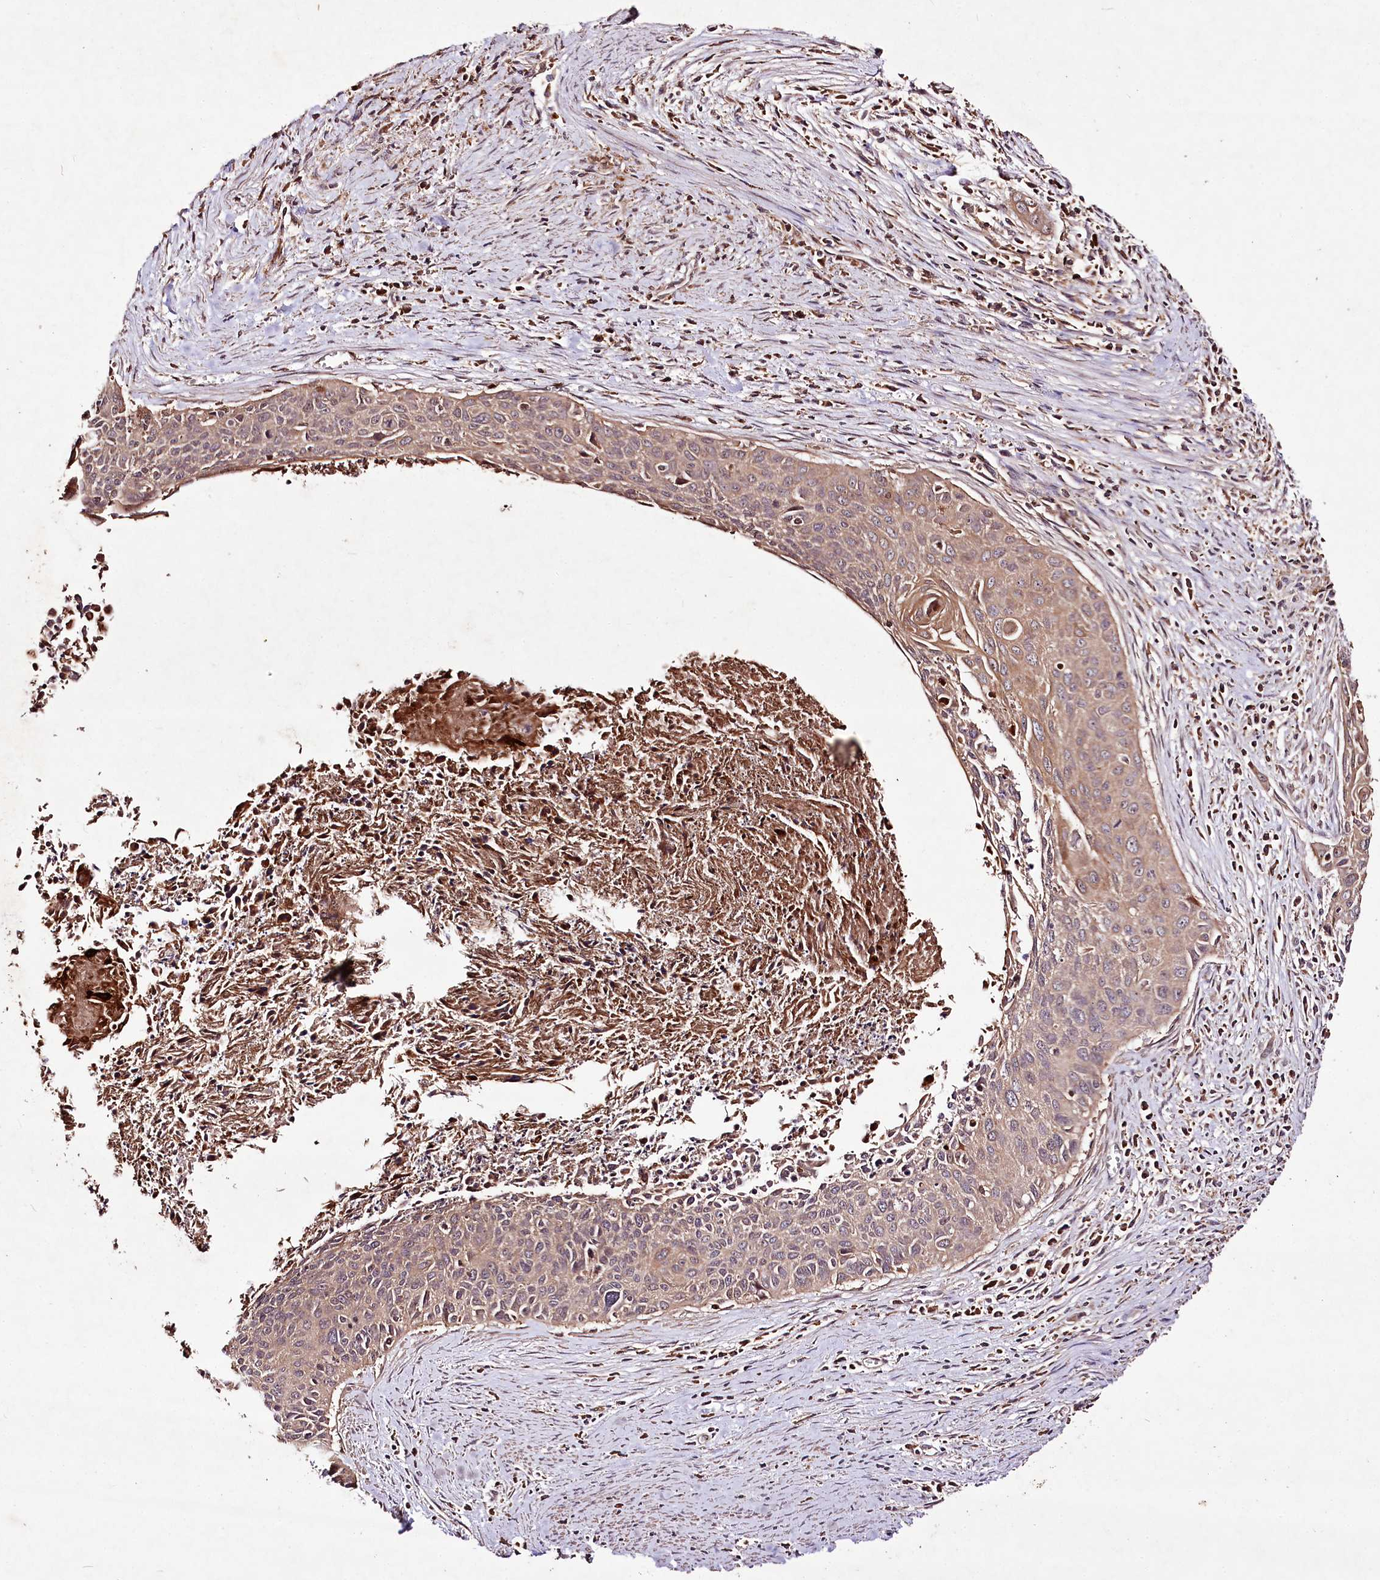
{"staining": {"intensity": "weak", "quantity": ">75%", "location": "cytoplasmic/membranous"}, "tissue": "cervical cancer", "cell_type": "Tumor cells", "image_type": "cancer", "snomed": [{"axis": "morphology", "description": "Squamous cell carcinoma, NOS"}, {"axis": "topography", "description": "Cervix"}], "caption": "Cervical squamous cell carcinoma tissue demonstrates weak cytoplasmic/membranous staining in approximately >75% of tumor cells", "gene": "FAM53B", "patient": {"sex": "female", "age": 55}}